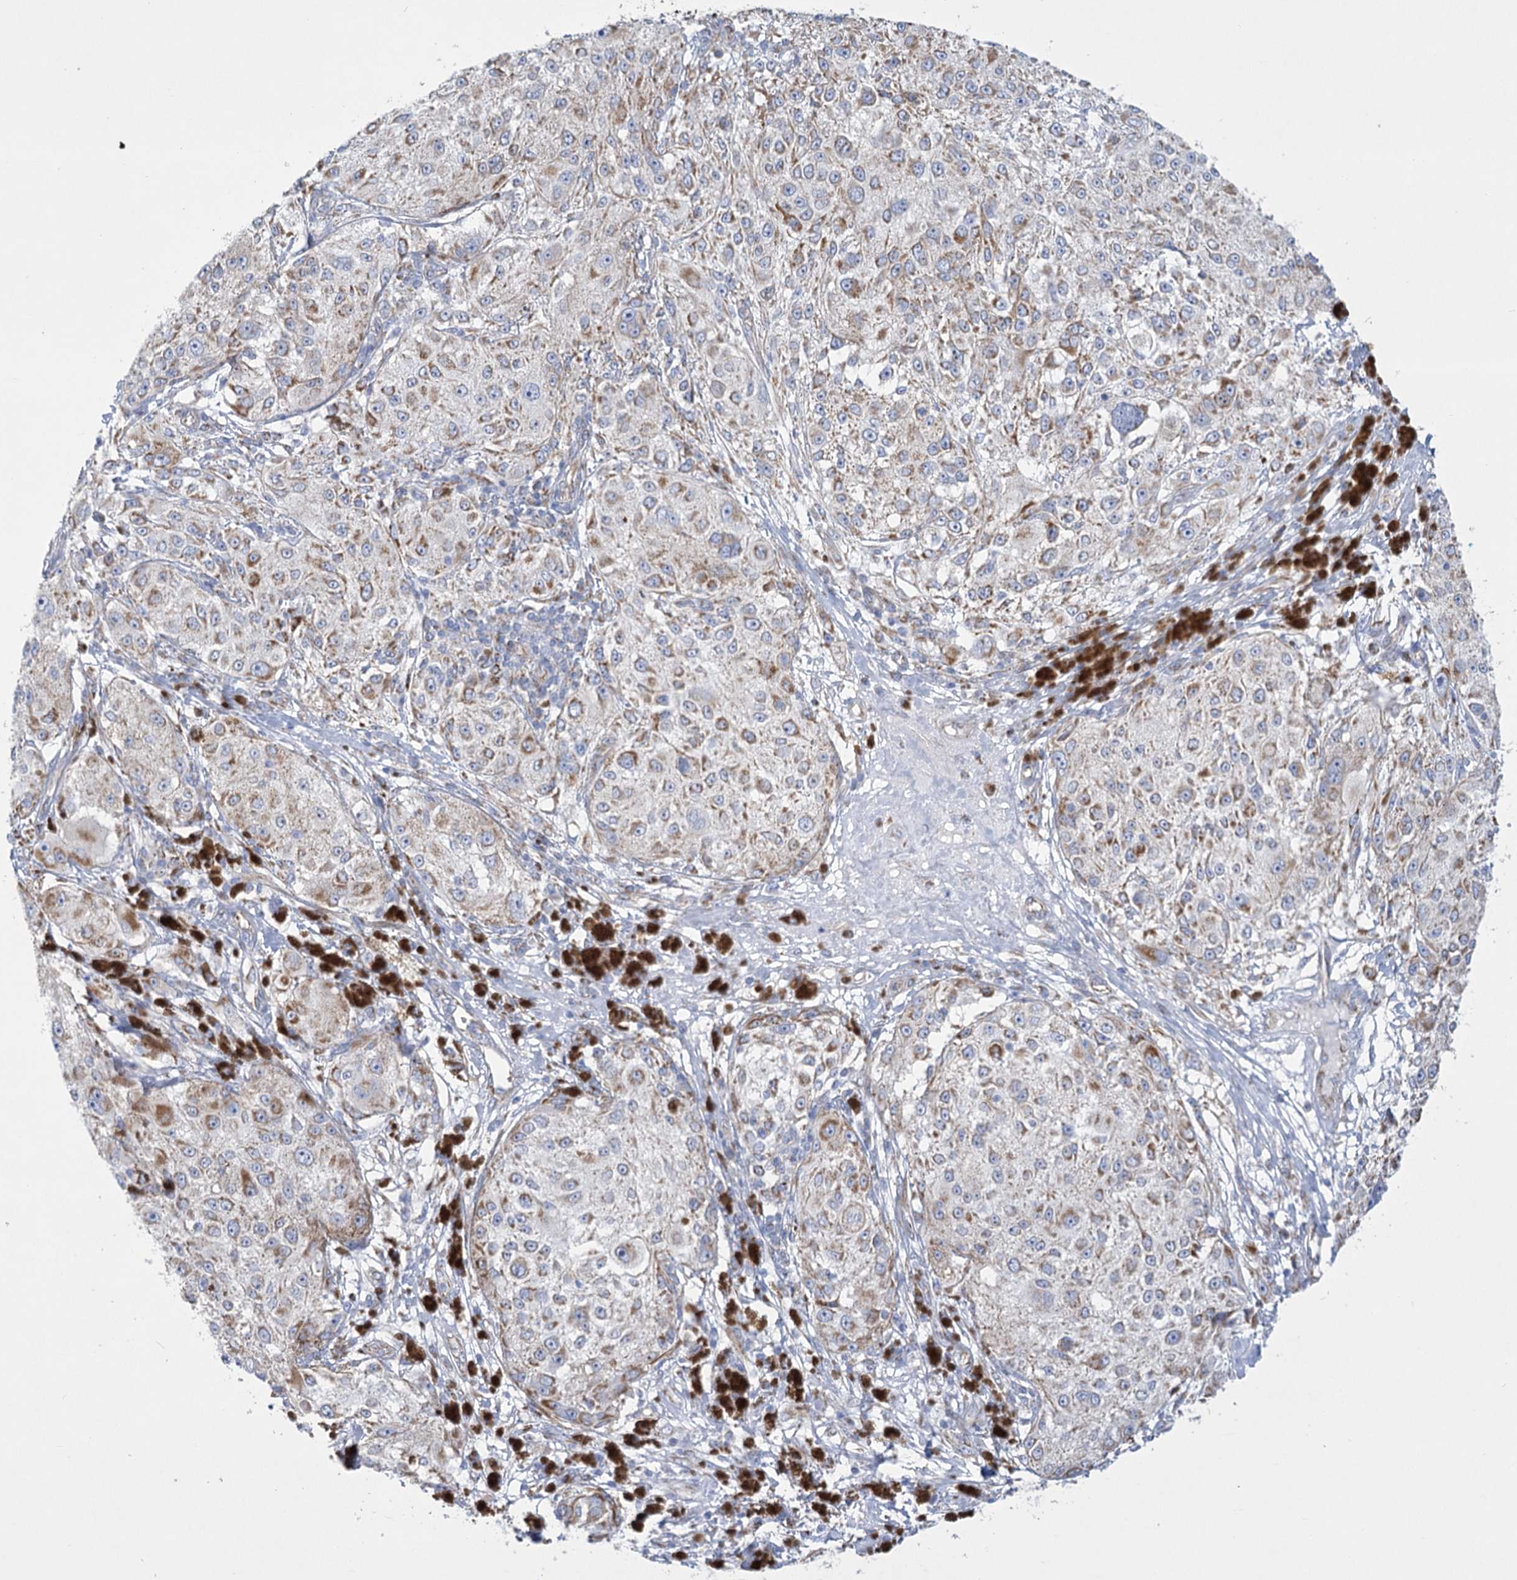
{"staining": {"intensity": "moderate", "quantity": "25%-75%", "location": "cytoplasmic/membranous"}, "tissue": "melanoma", "cell_type": "Tumor cells", "image_type": "cancer", "snomed": [{"axis": "morphology", "description": "Necrosis, NOS"}, {"axis": "morphology", "description": "Malignant melanoma, NOS"}, {"axis": "topography", "description": "Skin"}], "caption": "Human melanoma stained with a protein marker demonstrates moderate staining in tumor cells.", "gene": "DHTKD1", "patient": {"sex": "female", "age": 87}}